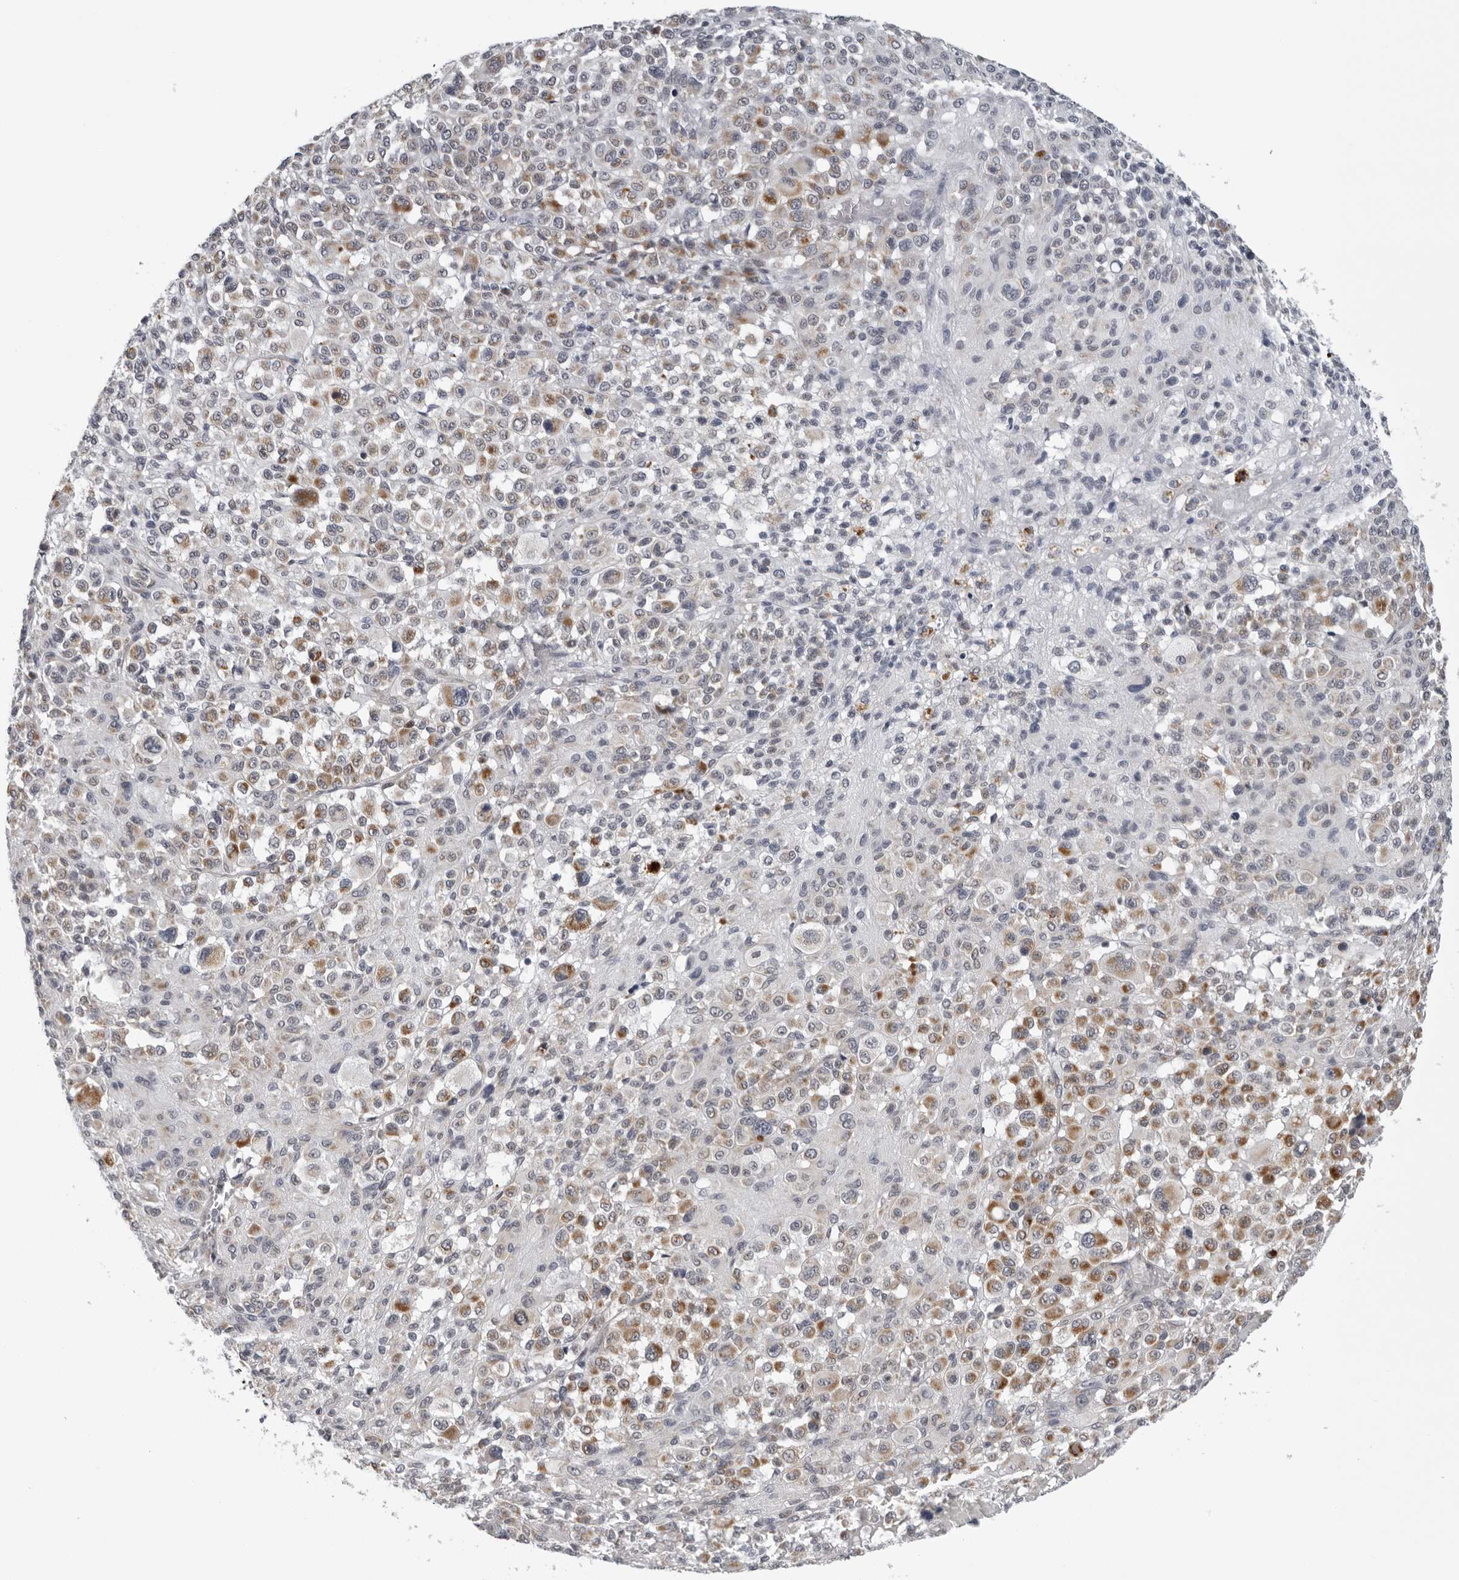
{"staining": {"intensity": "moderate", "quantity": "25%-75%", "location": "cytoplasmic/membranous"}, "tissue": "melanoma", "cell_type": "Tumor cells", "image_type": "cancer", "snomed": [{"axis": "morphology", "description": "Malignant melanoma, Metastatic site"}, {"axis": "topography", "description": "Skin"}], "caption": "Brown immunohistochemical staining in human melanoma exhibits moderate cytoplasmic/membranous staining in about 25%-75% of tumor cells.", "gene": "CPT2", "patient": {"sex": "female", "age": 74}}